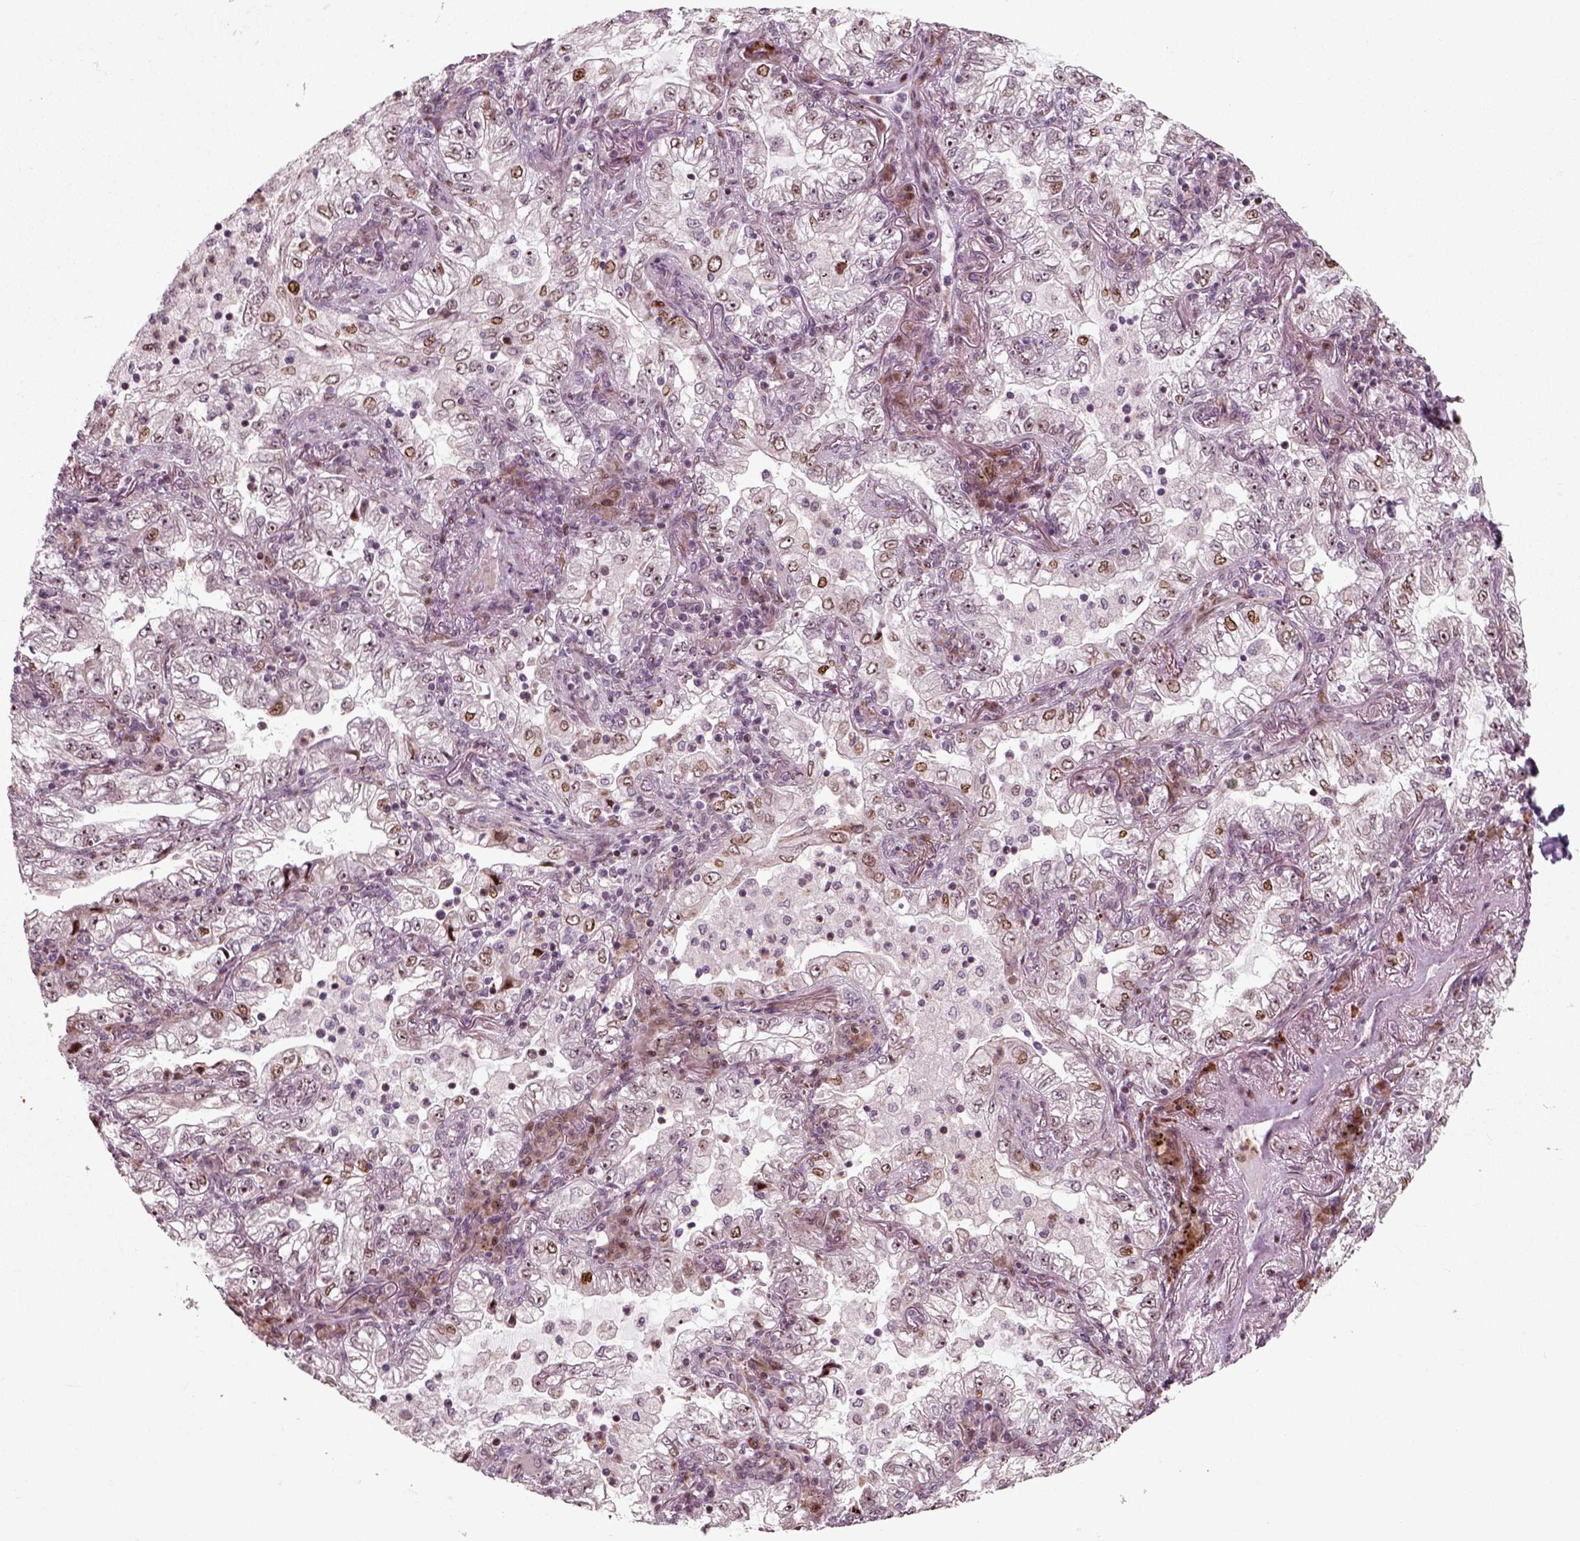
{"staining": {"intensity": "moderate", "quantity": "<25%", "location": "nuclear"}, "tissue": "lung cancer", "cell_type": "Tumor cells", "image_type": "cancer", "snomed": [{"axis": "morphology", "description": "Adenocarcinoma, NOS"}, {"axis": "topography", "description": "Lung"}], "caption": "Immunohistochemistry (IHC) staining of adenocarcinoma (lung), which reveals low levels of moderate nuclear staining in about <25% of tumor cells indicating moderate nuclear protein positivity. The staining was performed using DAB (3,3'-diaminobenzidine) (brown) for protein detection and nuclei were counterstained in hematoxylin (blue).", "gene": "CDC14A", "patient": {"sex": "female", "age": 73}}